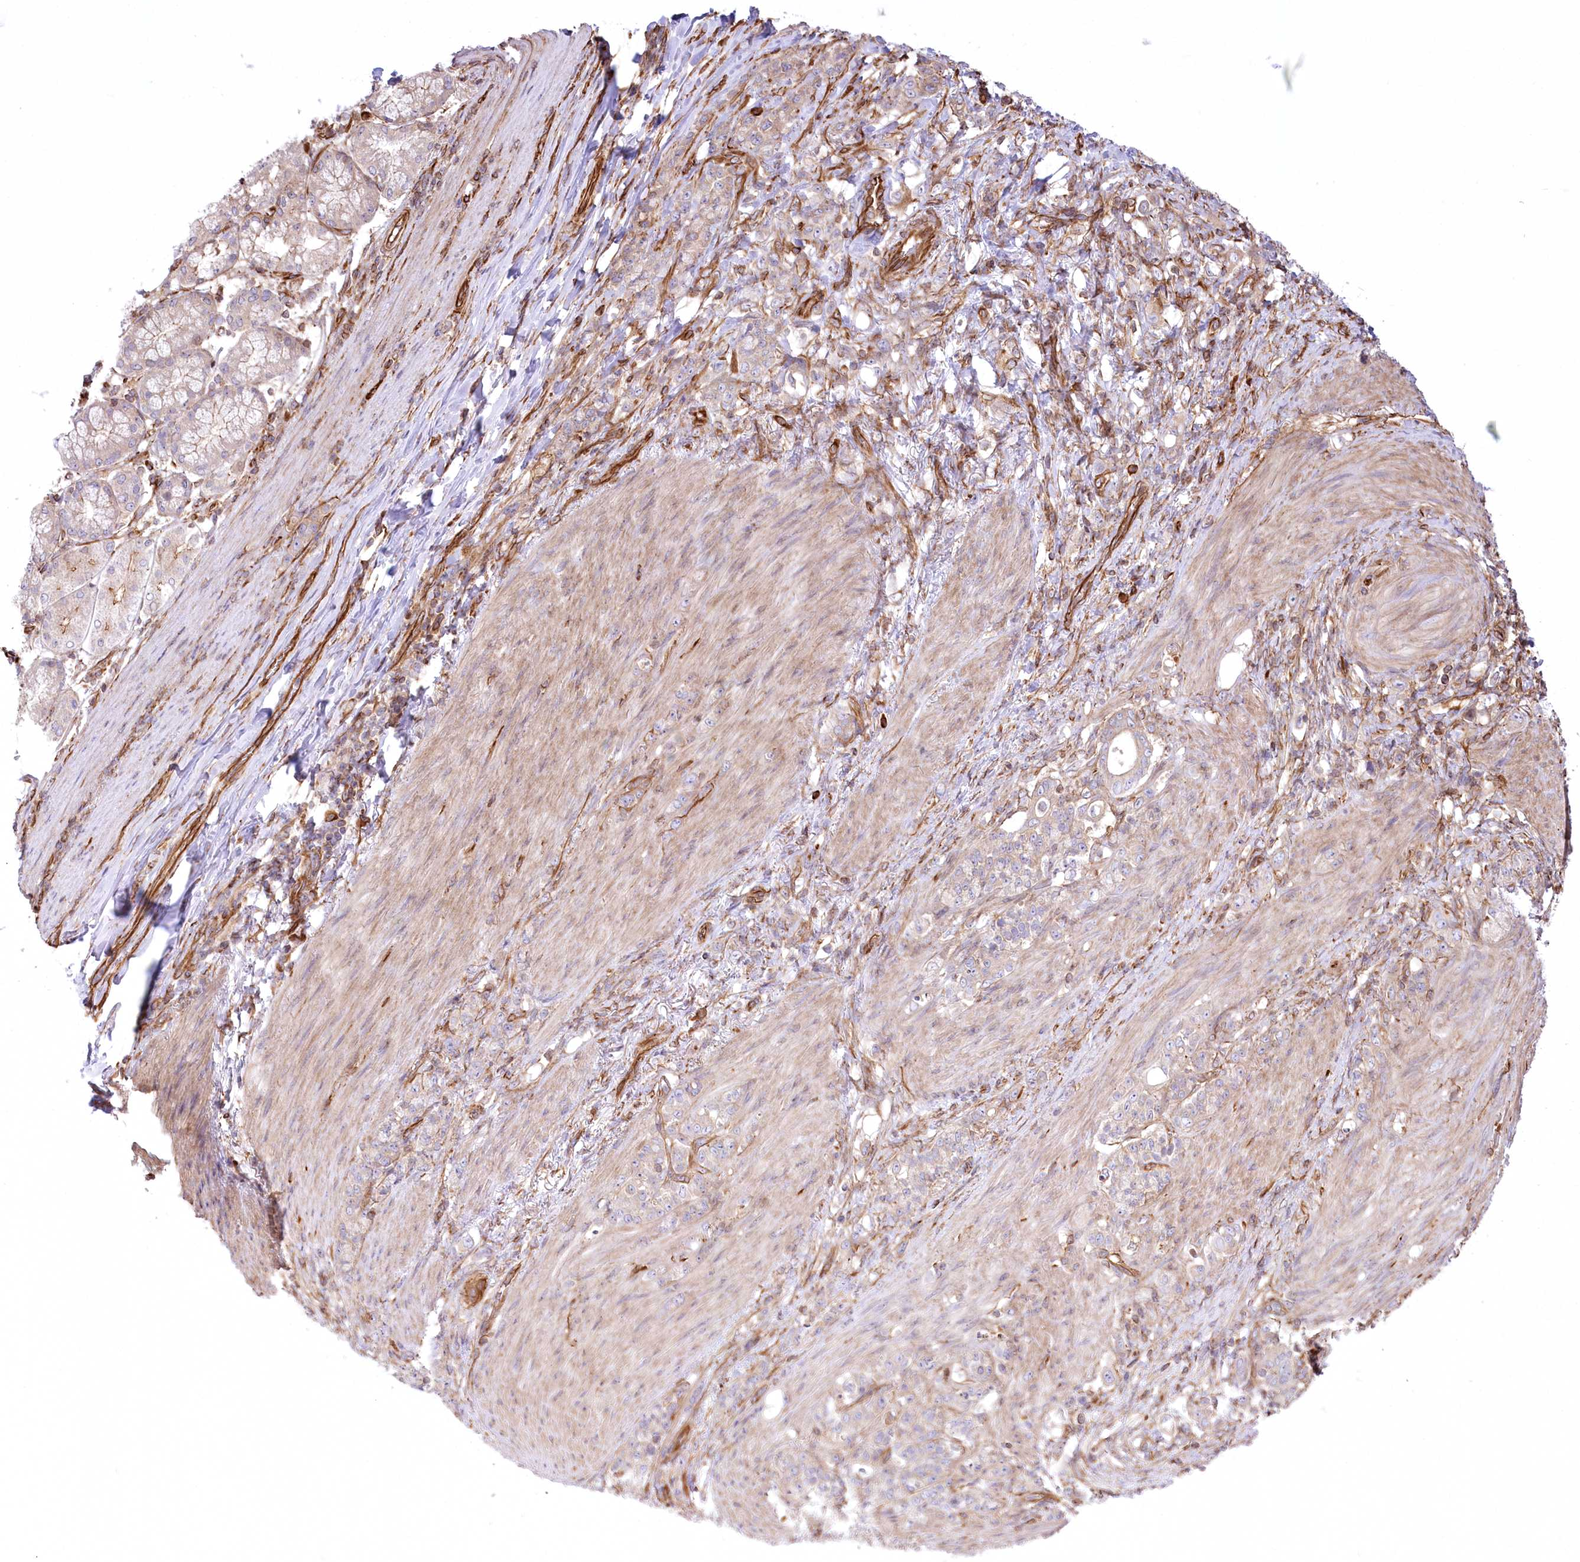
{"staining": {"intensity": "negative", "quantity": "none", "location": "none"}, "tissue": "stomach cancer", "cell_type": "Tumor cells", "image_type": "cancer", "snomed": [{"axis": "morphology", "description": "Adenocarcinoma, NOS"}, {"axis": "topography", "description": "Stomach"}], "caption": "The micrograph reveals no significant staining in tumor cells of stomach cancer. (DAB IHC with hematoxylin counter stain).", "gene": "TTC1", "patient": {"sex": "female", "age": 79}}